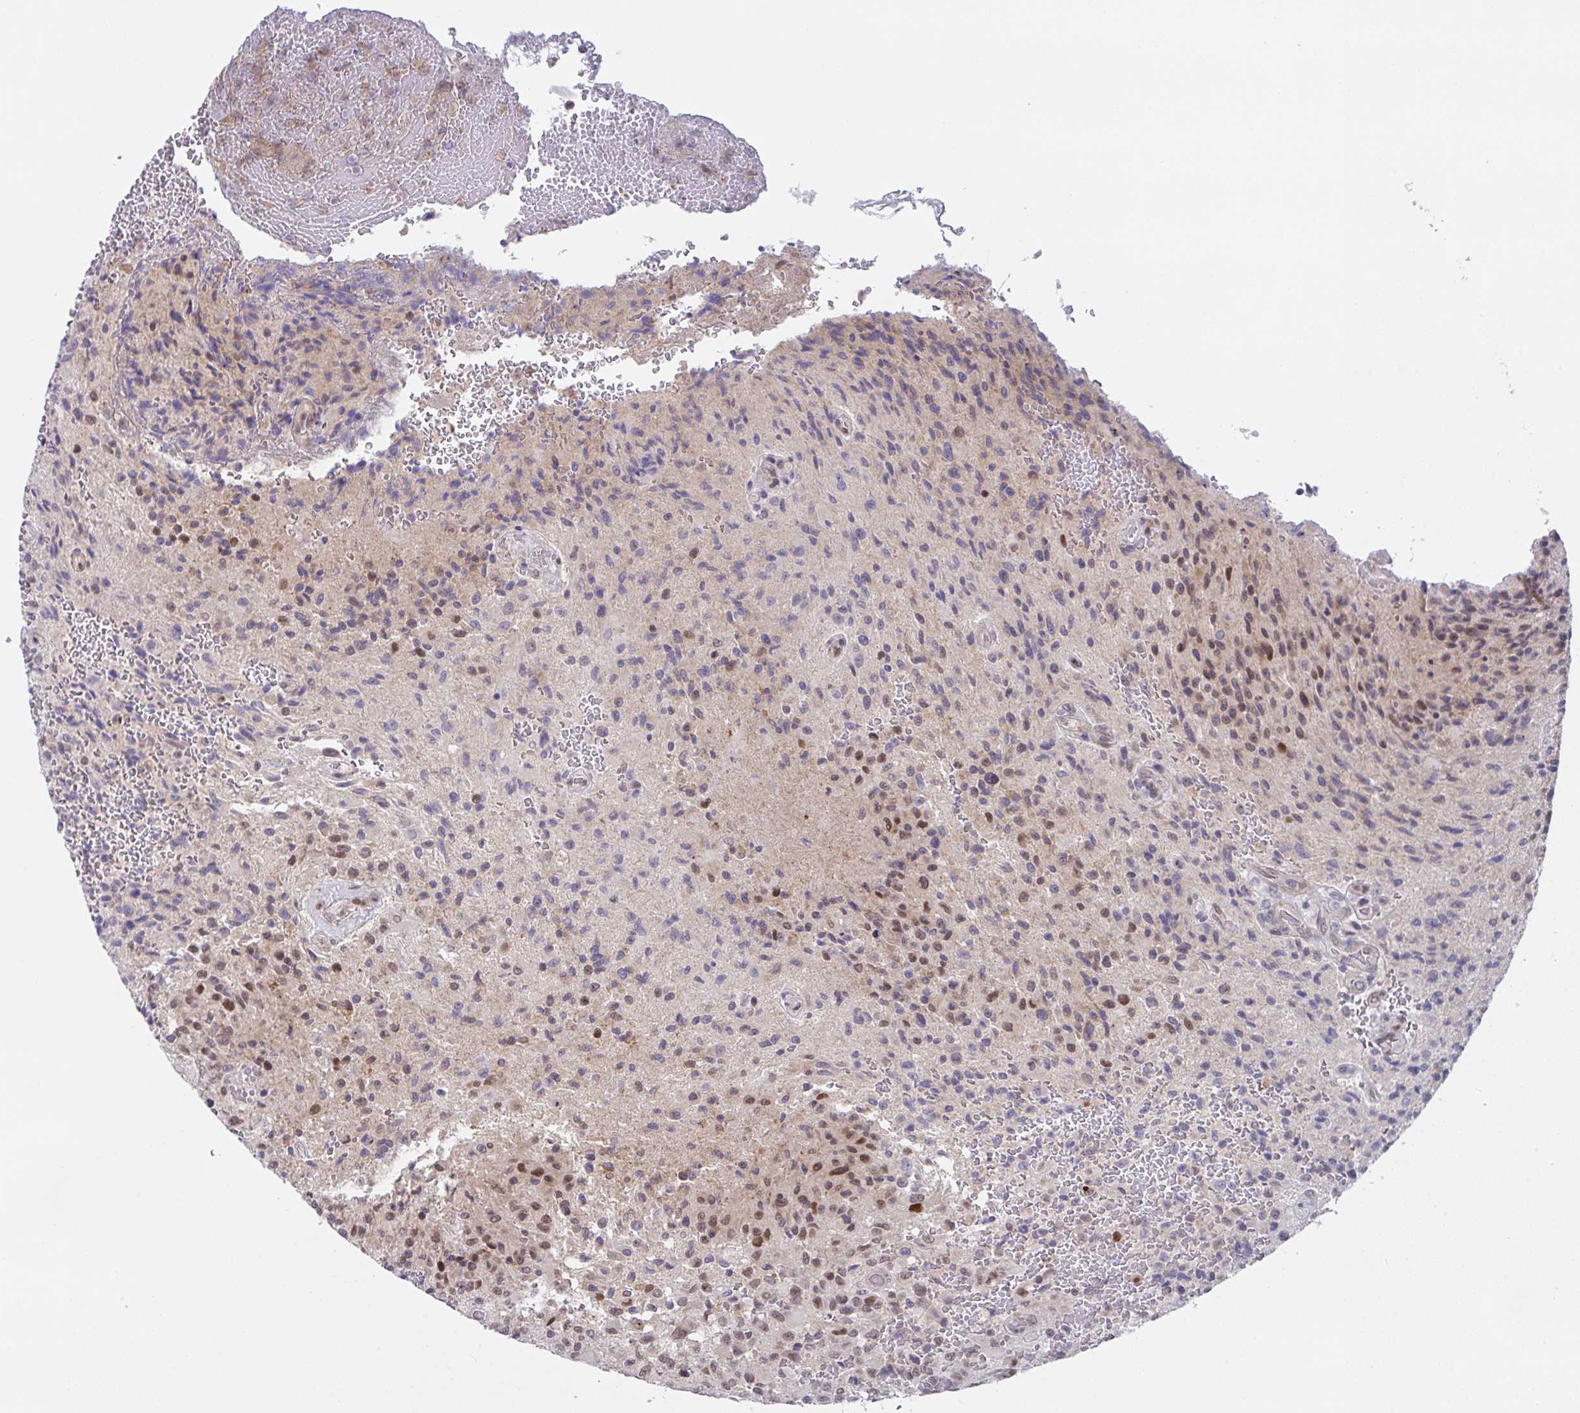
{"staining": {"intensity": "moderate", "quantity": "25%-75%", "location": "nuclear"}, "tissue": "glioma", "cell_type": "Tumor cells", "image_type": "cancer", "snomed": [{"axis": "morphology", "description": "Normal tissue, NOS"}, {"axis": "morphology", "description": "Glioma, malignant, High grade"}, {"axis": "topography", "description": "Cerebral cortex"}], "caption": "An image of glioma stained for a protein reveals moderate nuclear brown staining in tumor cells.", "gene": "RBM18", "patient": {"sex": "male", "age": 56}}